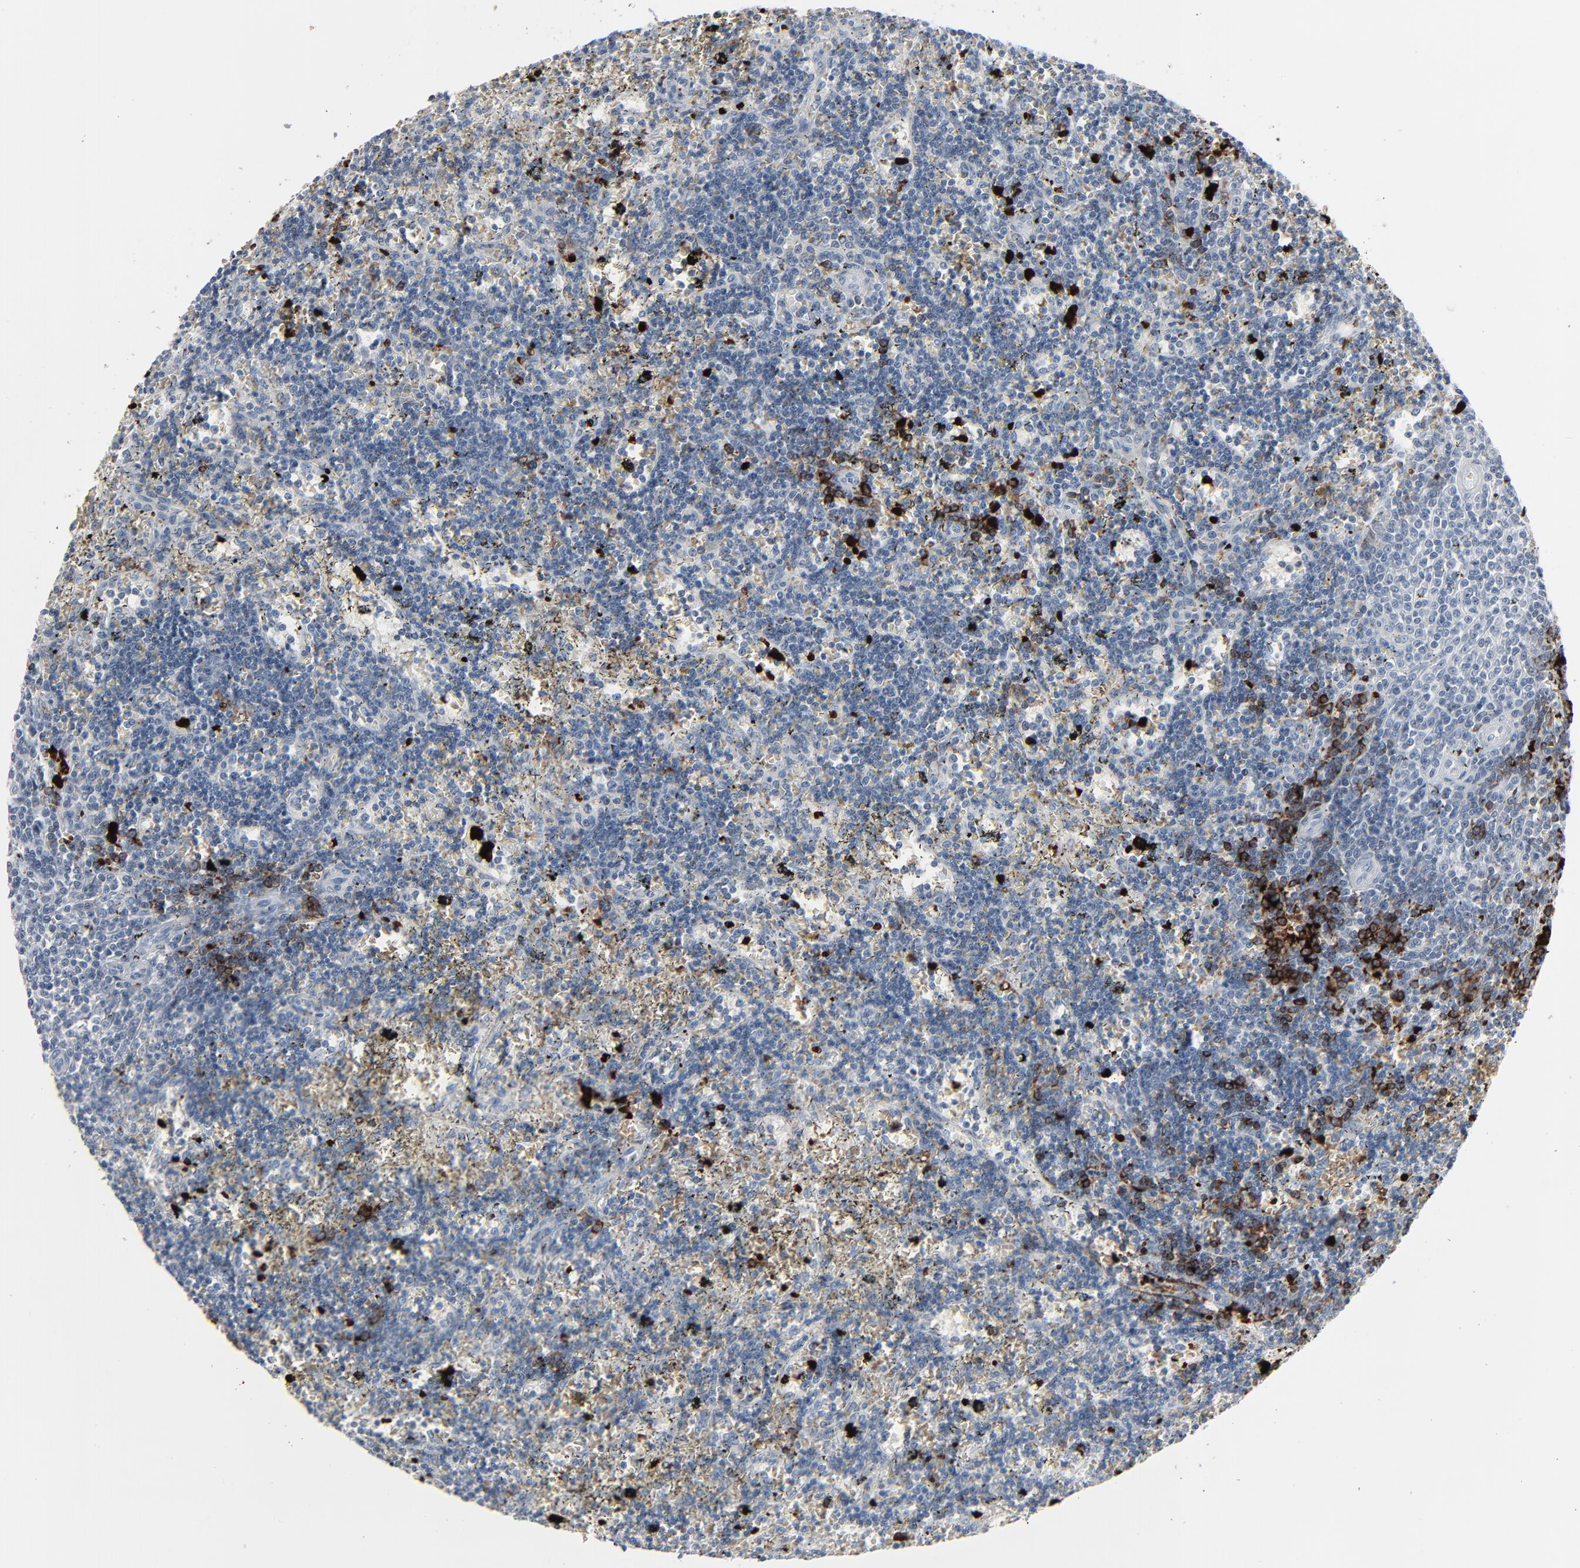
{"staining": {"intensity": "strong", "quantity": "<25%", "location": "cytoplasmic/membranous,nuclear"}, "tissue": "lymphoma", "cell_type": "Tumor cells", "image_type": "cancer", "snomed": [{"axis": "morphology", "description": "Malignant lymphoma, non-Hodgkin's type, Low grade"}, {"axis": "topography", "description": "Spleen"}], "caption": "Human lymphoma stained with a protein marker demonstrates strong staining in tumor cells.", "gene": "SAGE1", "patient": {"sex": "male", "age": 60}}